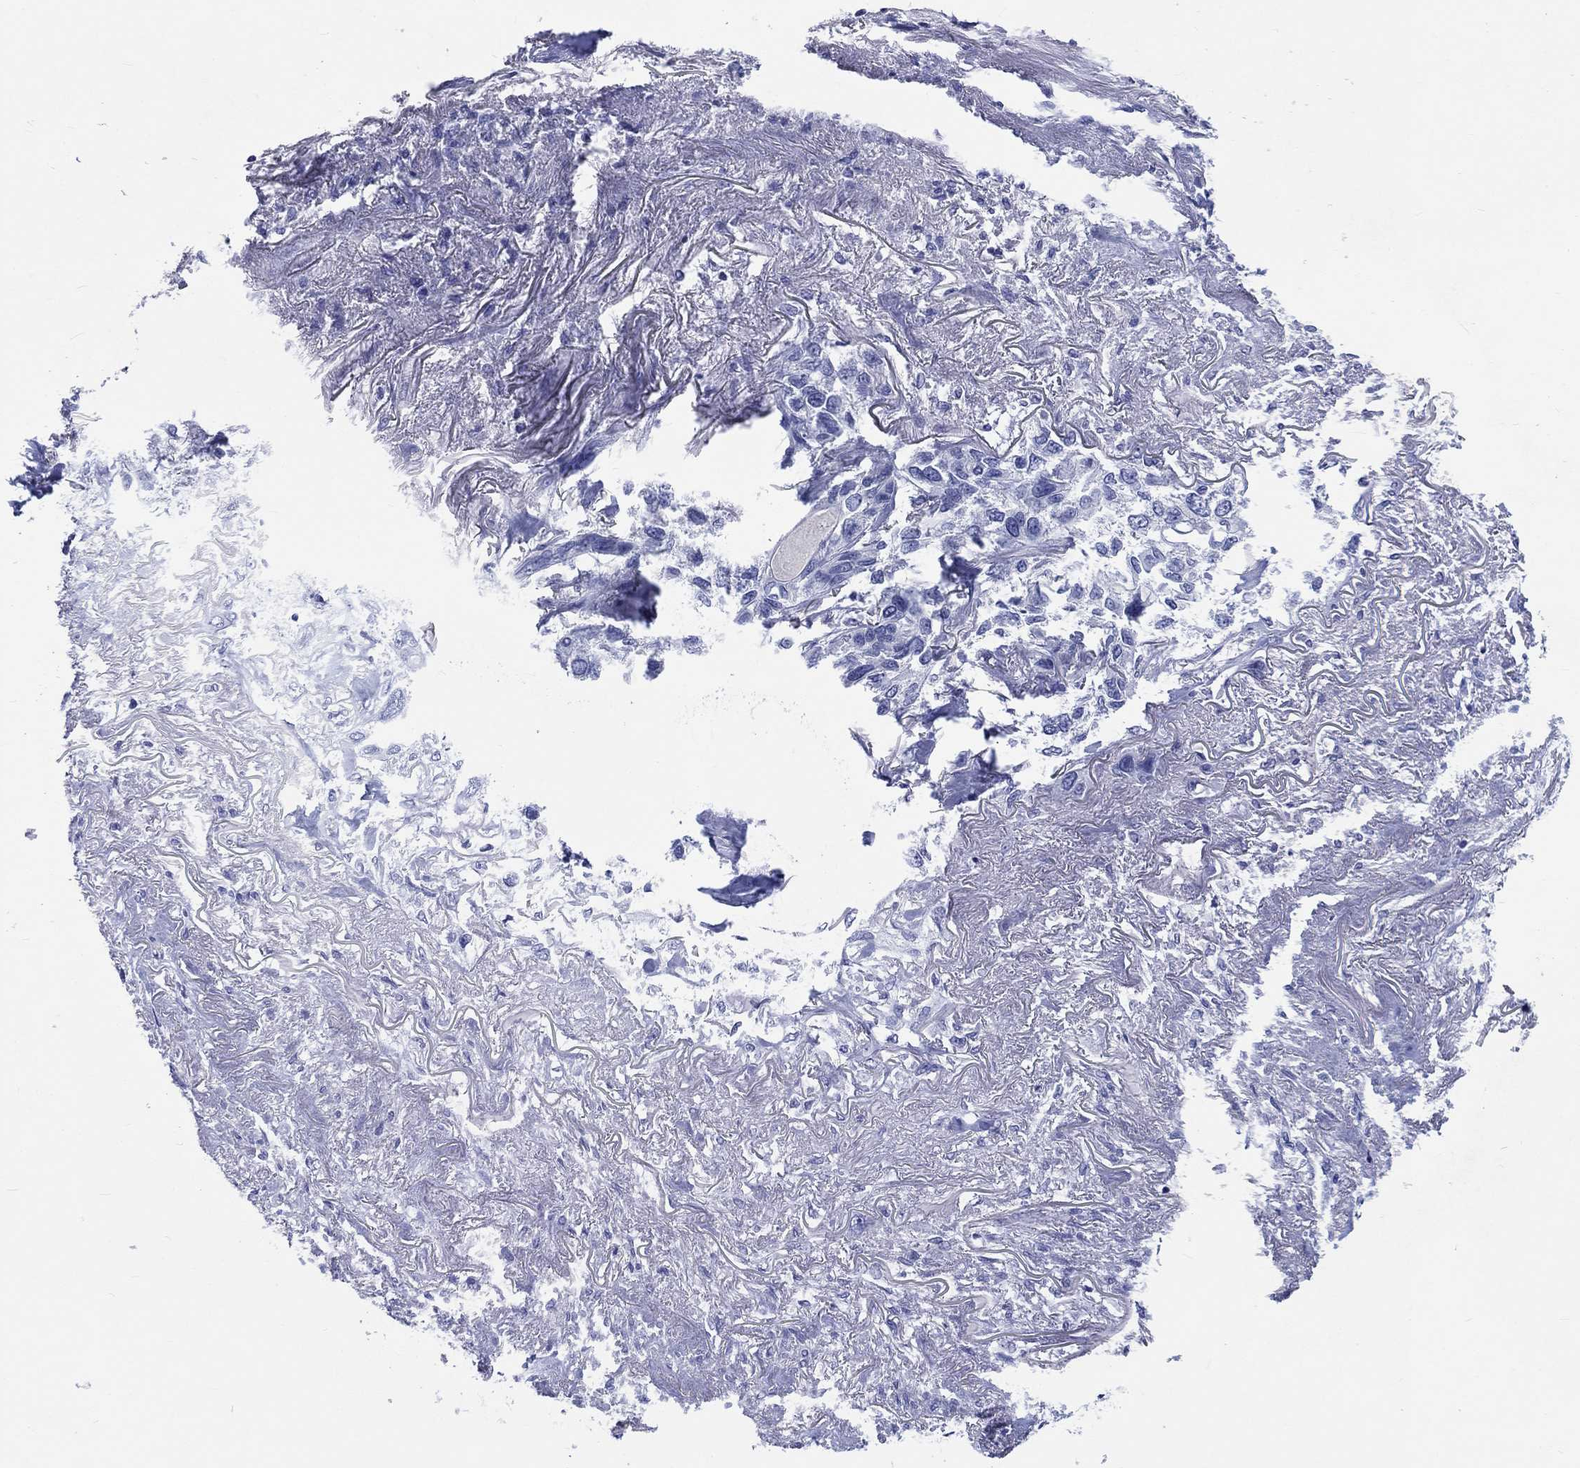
{"staining": {"intensity": "negative", "quantity": "none", "location": "none"}, "tissue": "lung cancer", "cell_type": "Tumor cells", "image_type": "cancer", "snomed": [{"axis": "morphology", "description": "Squamous cell carcinoma, NOS"}, {"axis": "topography", "description": "Lung"}], "caption": "Photomicrograph shows no protein staining in tumor cells of squamous cell carcinoma (lung) tissue.", "gene": "CACNG3", "patient": {"sex": "female", "age": 70}}